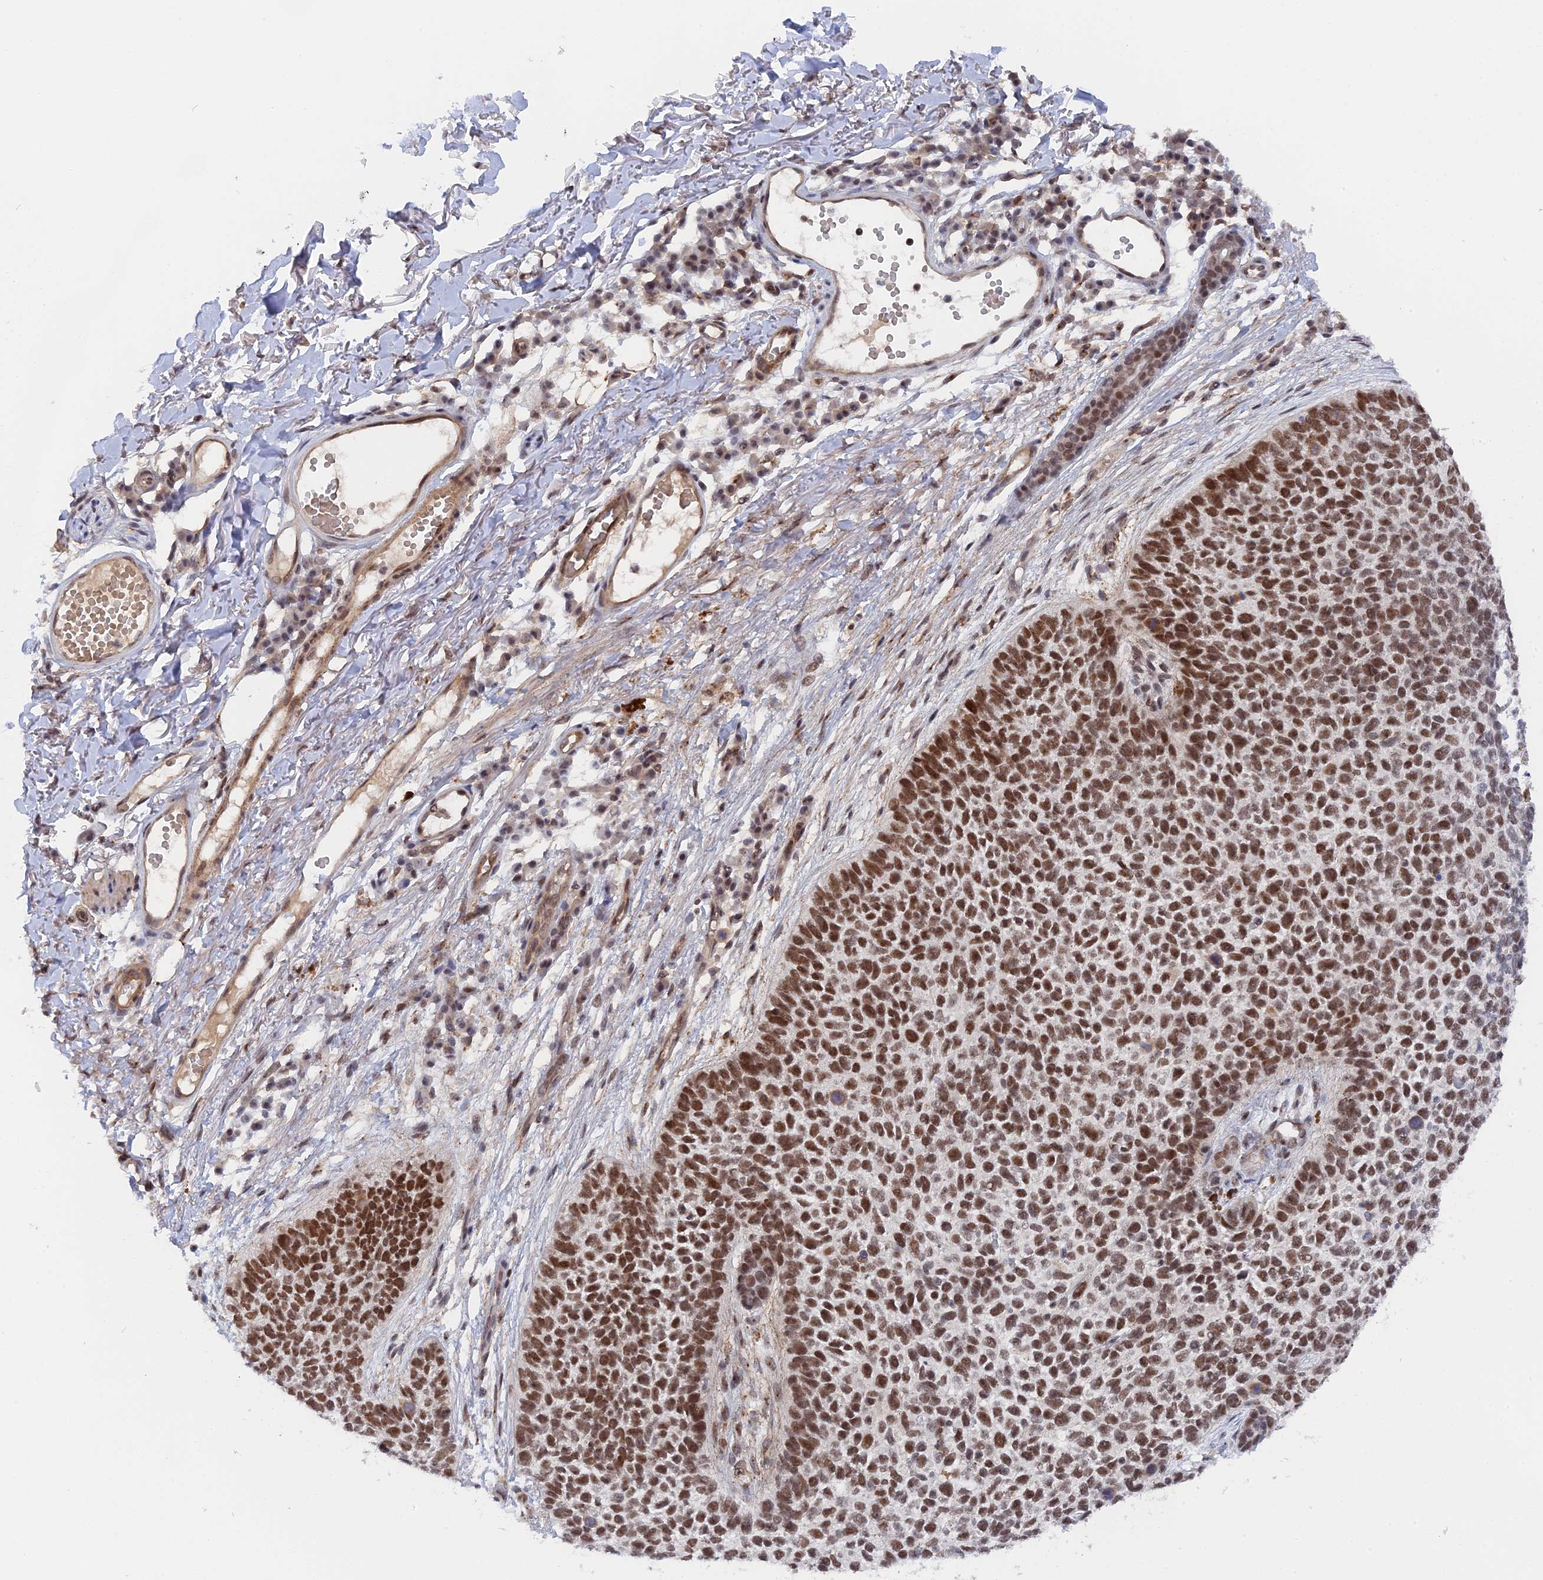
{"staining": {"intensity": "strong", "quantity": ">75%", "location": "nuclear"}, "tissue": "skin cancer", "cell_type": "Tumor cells", "image_type": "cancer", "snomed": [{"axis": "morphology", "description": "Basal cell carcinoma"}, {"axis": "topography", "description": "Skin"}], "caption": "Immunohistochemistry (DAB (3,3'-diaminobenzidine)) staining of basal cell carcinoma (skin) shows strong nuclear protein expression in about >75% of tumor cells. The protein of interest is stained brown, and the nuclei are stained in blue (DAB (3,3'-diaminobenzidine) IHC with brightfield microscopy, high magnification).", "gene": "CCDC85A", "patient": {"sex": "female", "age": 84}}